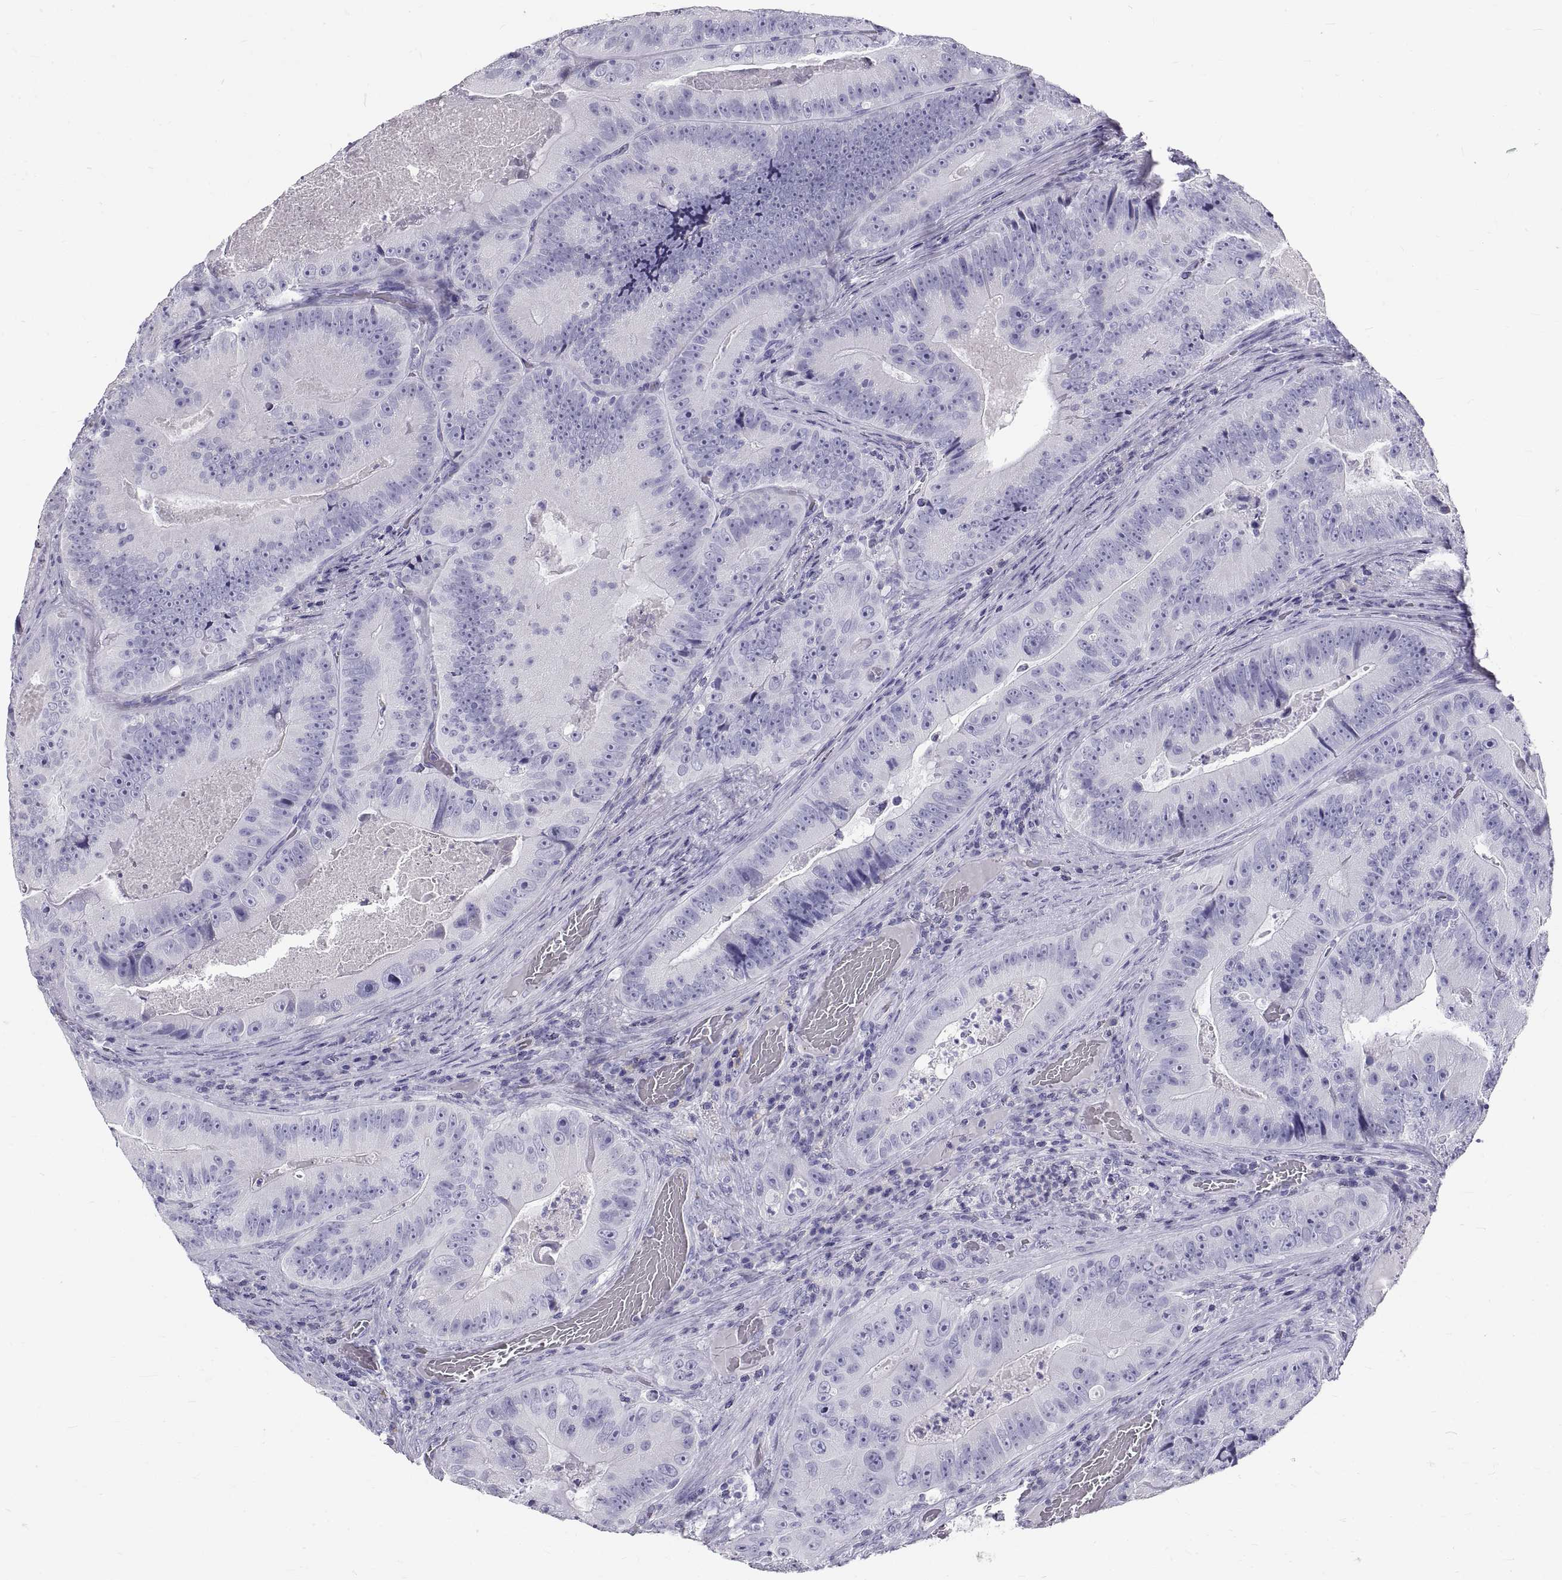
{"staining": {"intensity": "negative", "quantity": "none", "location": "none"}, "tissue": "colorectal cancer", "cell_type": "Tumor cells", "image_type": "cancer", "snomed": [{"axis": "morphology", "description": "Adenocarcinoma, NOS"}, {"axis": "topography", "description": "Colon"}], "caption": "IHC photomicrograph of neoplastic tissue: human colorectal cancer stained with DAB (3,3'-diaminobenzidine) reveals no significant protein expression in tumor cells.", "gene": "GNG12", "patient": {"sex": "female", "age": 86}}